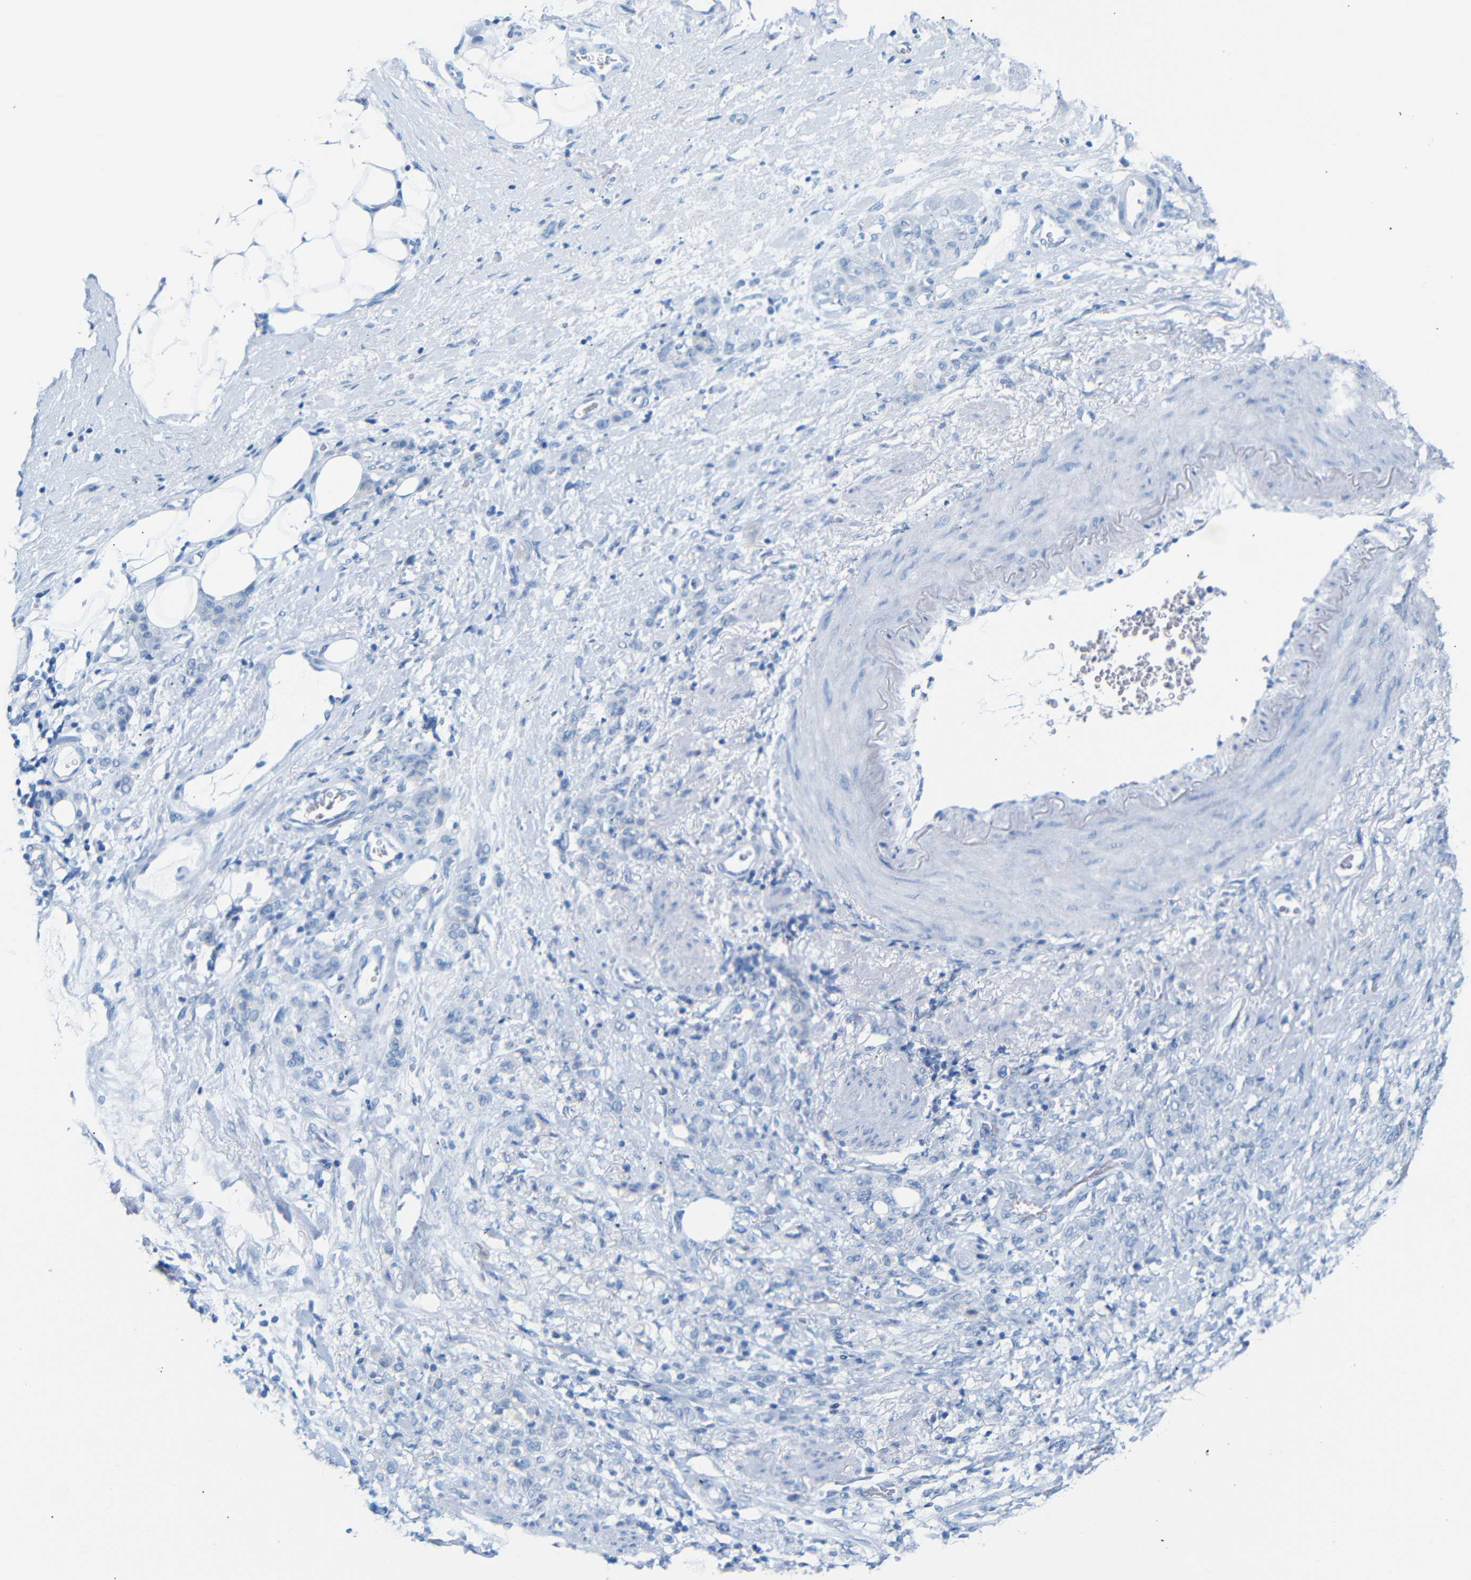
{"staining": {"intensity": "negative", "quantity": "none", "location": "none"}, "tissue": "stomach cancer", "cell_type": "Tumor cells", "image_type": "cancer", "snomed": [{"axis": "morphology", "description": "Adenocarcinoma, NOS"}, {"axis": "topography", "description": "Stomach"}], "caption": "Protein analysis of adenocarcinoma (stomach) shows no significant positivity in tumor cells.", "gene": "DYNAP", "patient": {"sex": "male", "age": 82}}